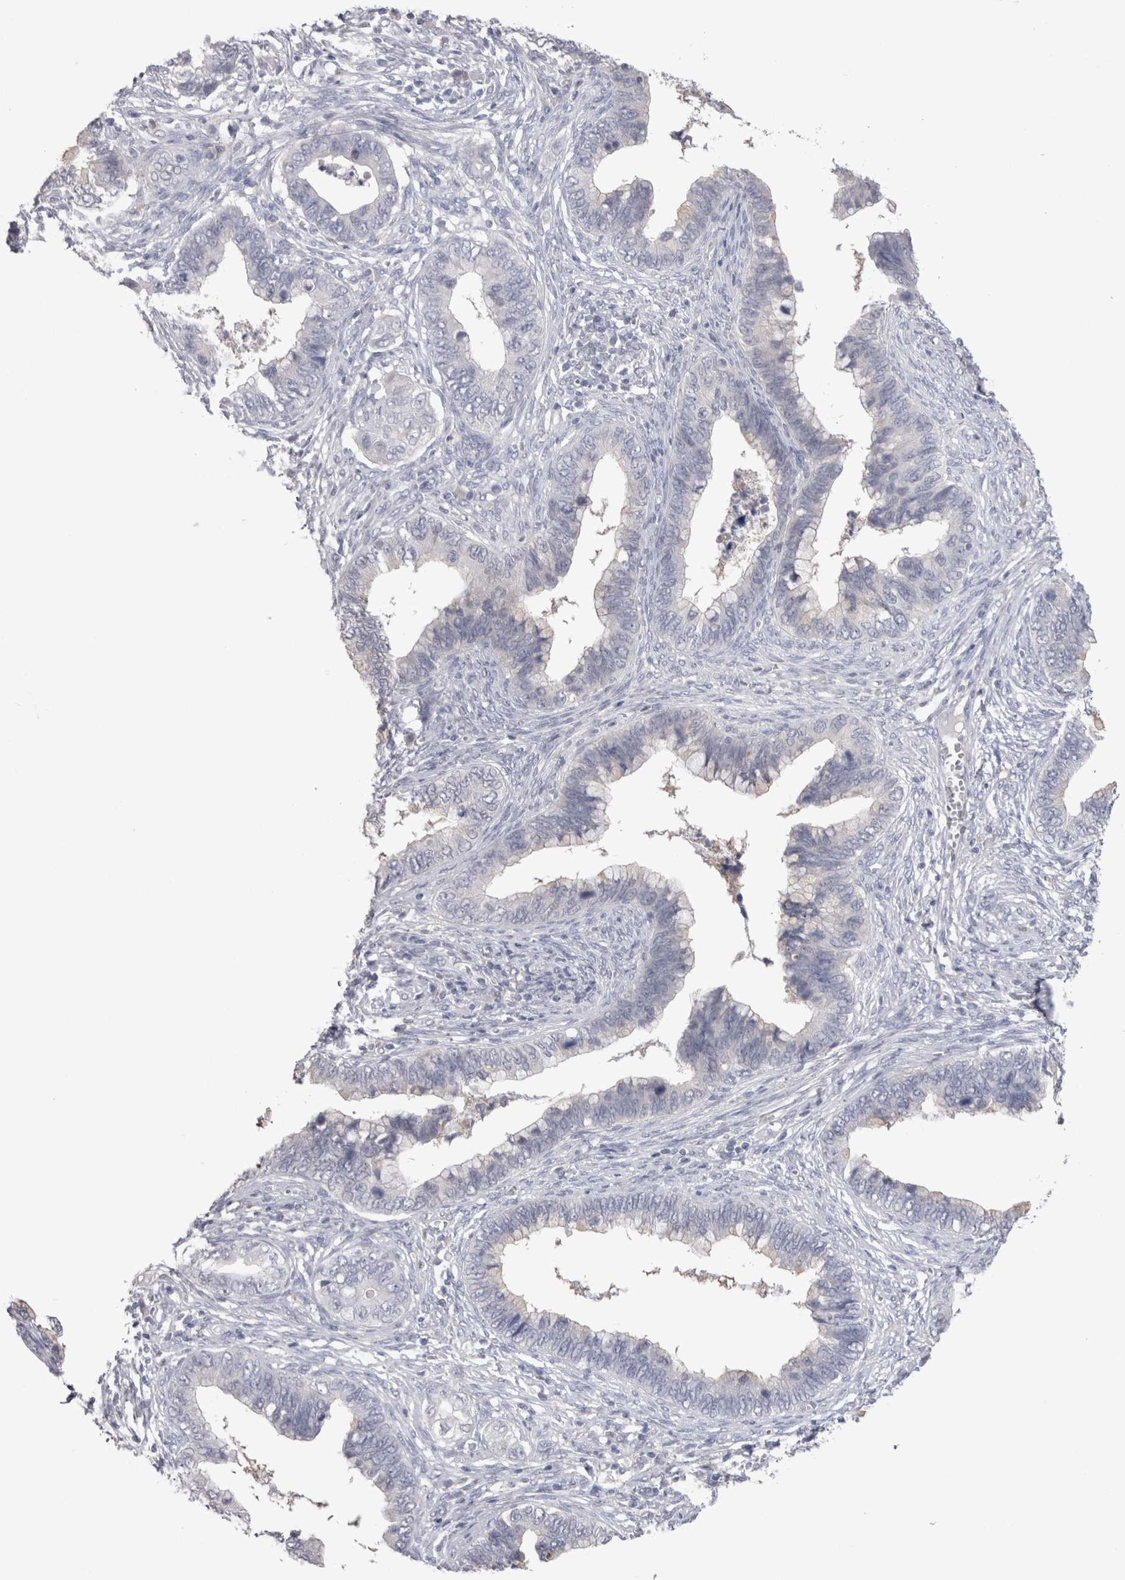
{"staining": {"intensity": "negative", "quantity": "none", "location": "none"}, "tissue": "cervical cancer", "cell_type": "Tumor cells", "image_type": "cancer", "snomed": [{"axis": "morphology", "description": "Adenocarcinoma, NOS"}, {"axis": "topography", "description": "Cervix"}], "caption": "Tumor cells show no significant staining in cervical cancer.", "gene": "SUCNR1", "patient": {"sex": "female", "age": 44}}